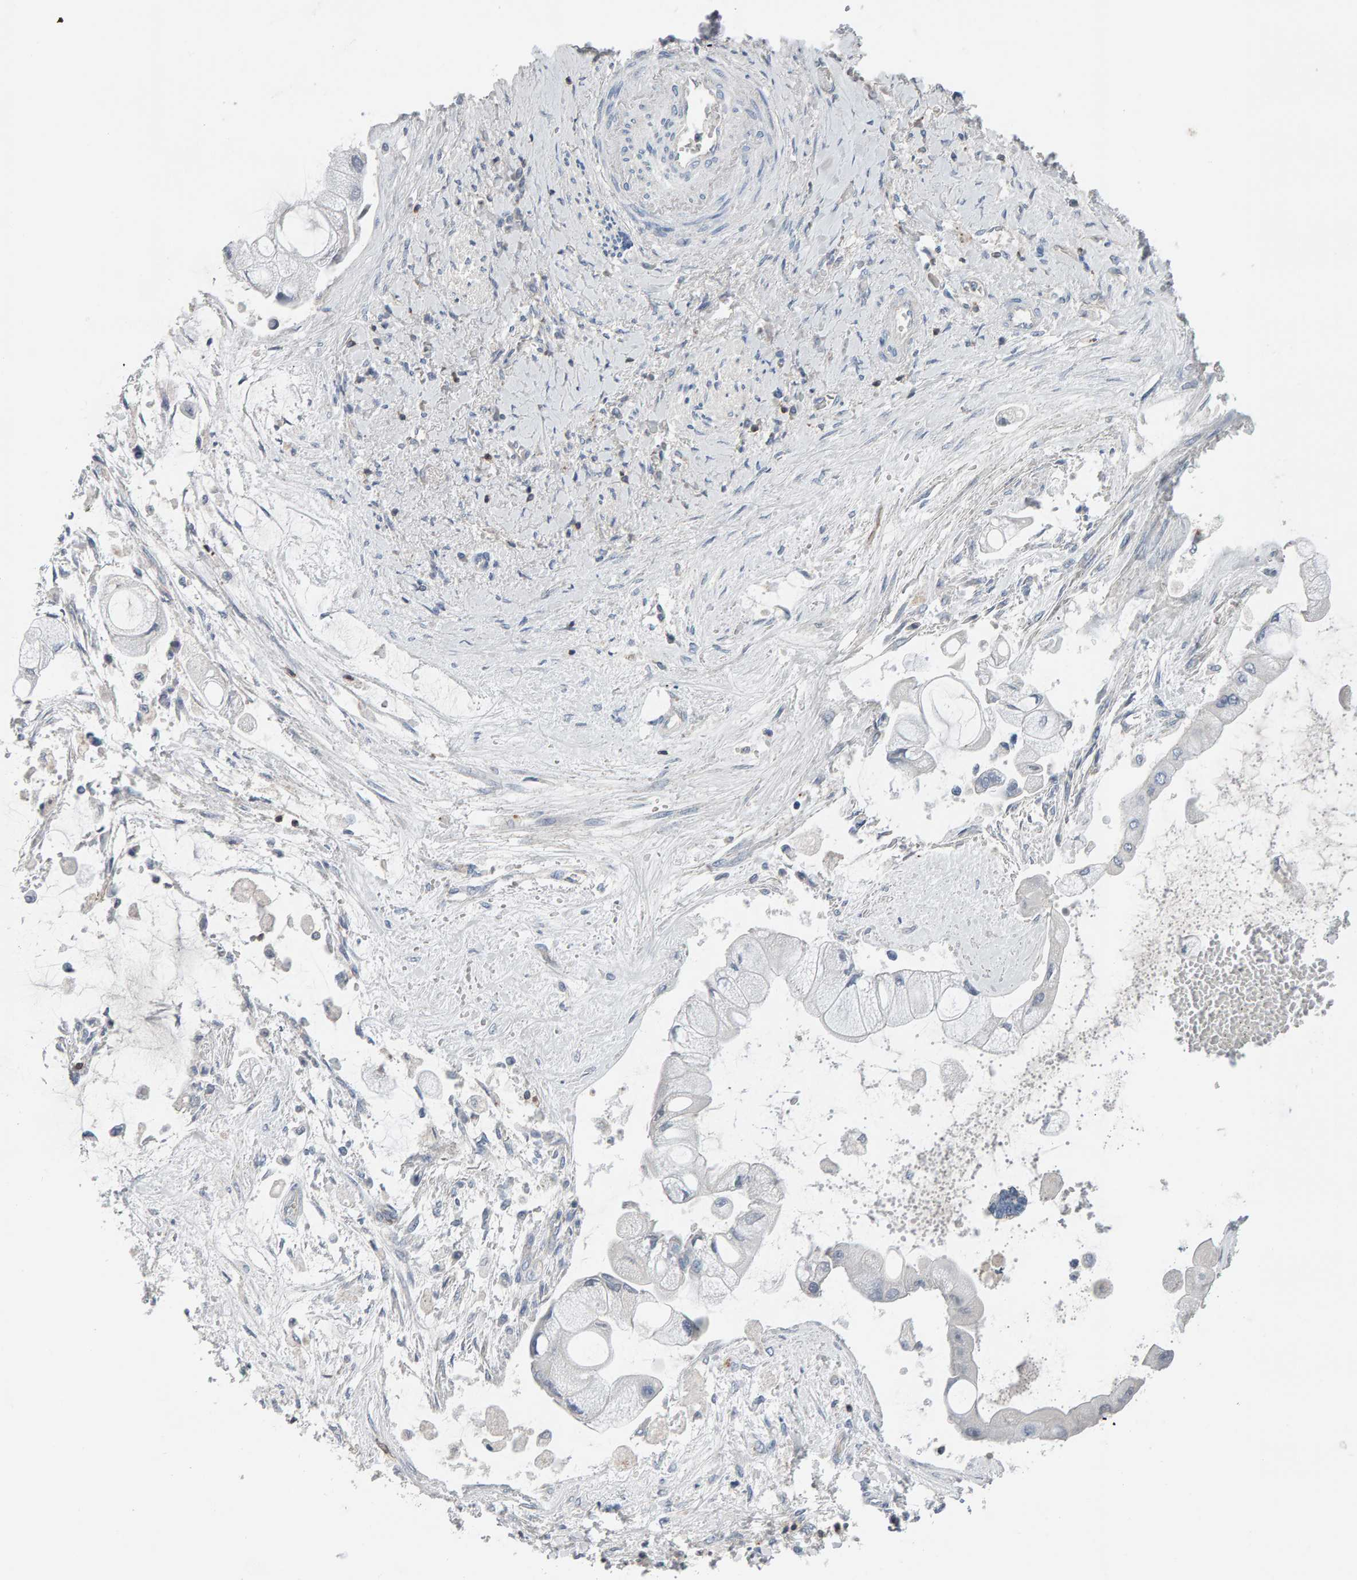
{"staining": {"intensity": "negative", "quantity": "none", "location": "none"}, "tissue": "liver cancer", "cell_type": "Tumor cells", "image_type": "cancer", "snomed": [{"axis": "morphology", "description": "Cholangiocarcinoma"}, {"axis": "topography", "description": "Liver"}], "caption": "Protein analysis of liver cancer reveals no significant expression in tumor cells.", "gene": "FYN", "patient": {"sex": "male", "age": 50}}